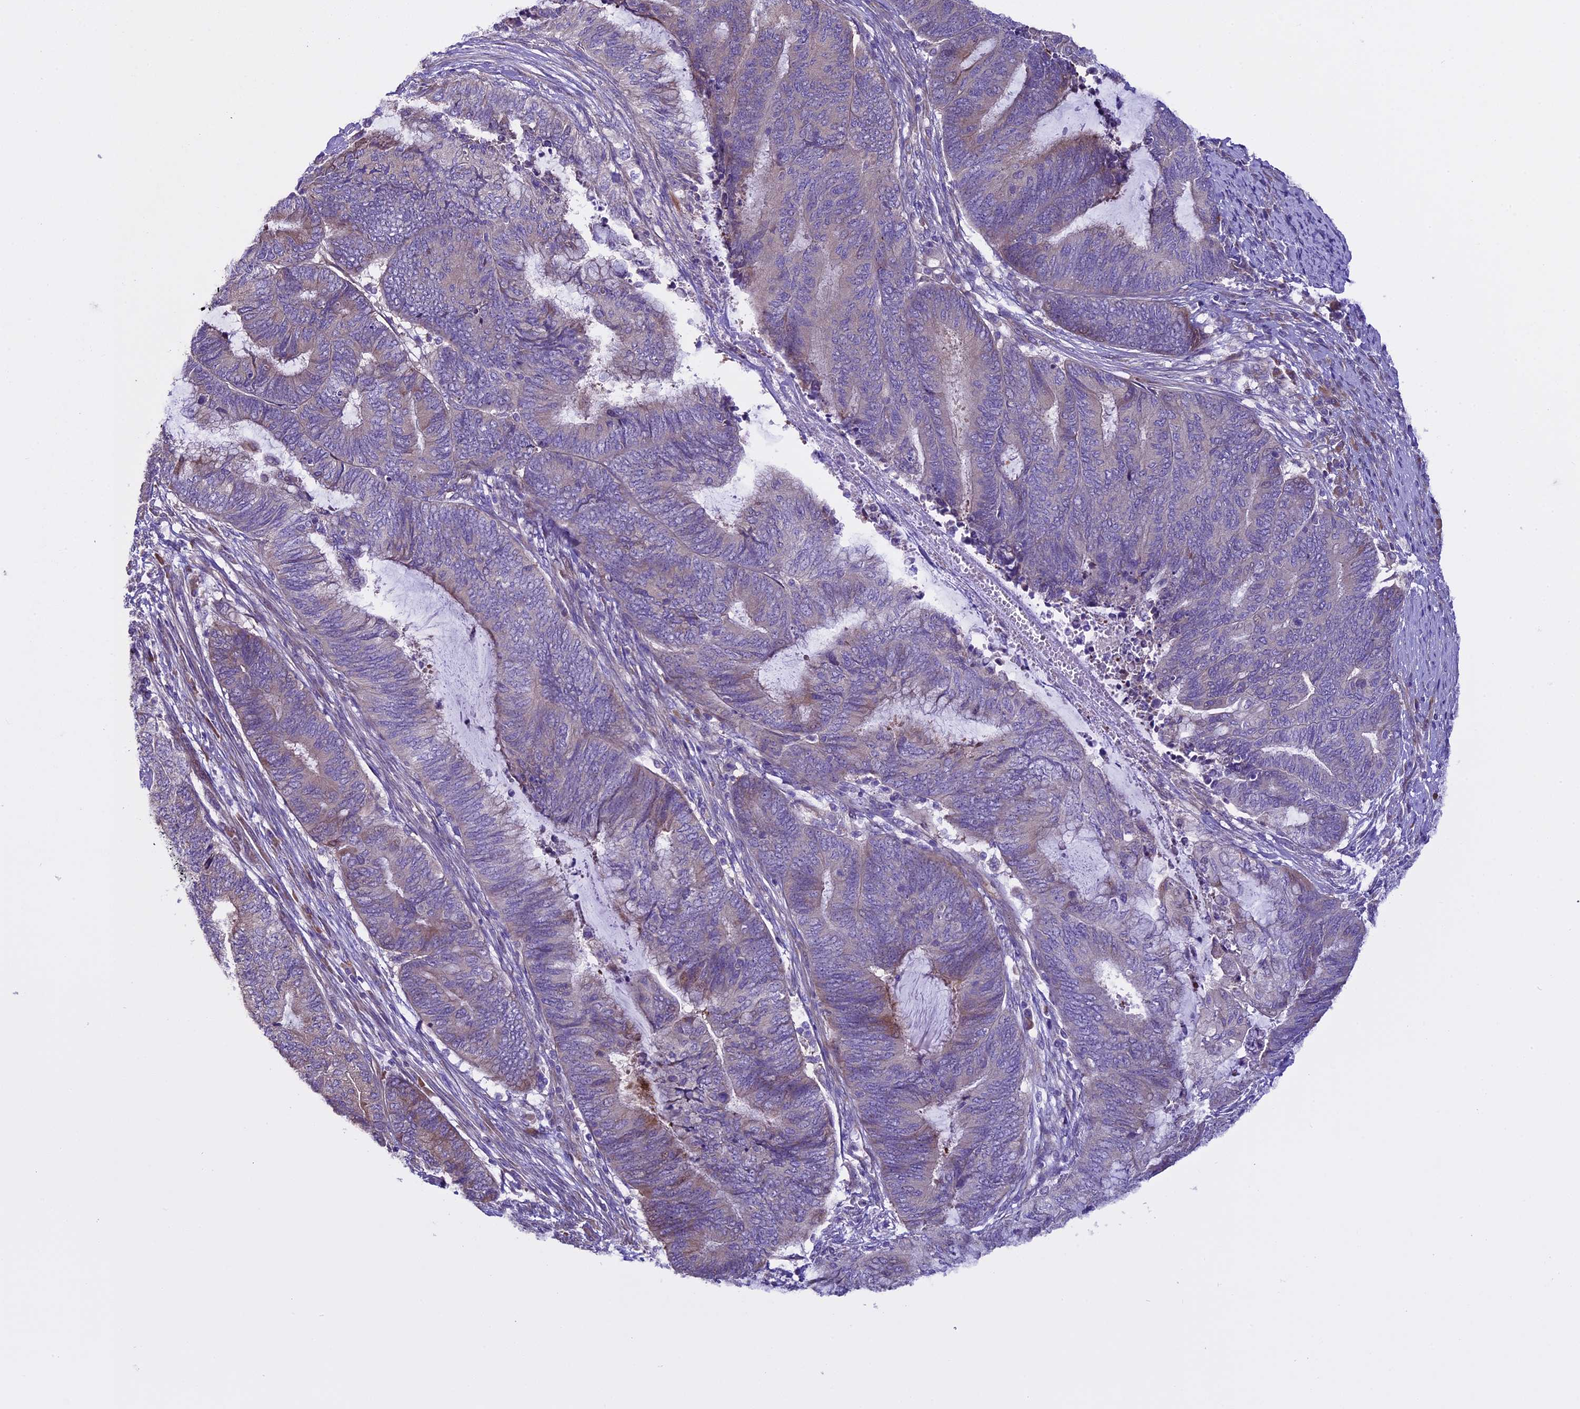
{"staining": {"intensity": "weak", "quantity": "<25%", "location": "cytoplasmic/membranous"}, "tissue": "endometrial cancer", "cell_type": "Tumor cells", "image_type": "cancer", "snomed": [{"axis": "morphology", "description": "Adenocarcinoma, NOS"}, {"axis": "topography", "description": "Uterus"}, {"axis": "topography", "description": "Endometrium"}], "caption": "Tumor cells are negative for brown protein staining in adenocarcinoma (endometrial).", "gene": "SPIRE1", "patient": {"sex": "female", "age": 70}}